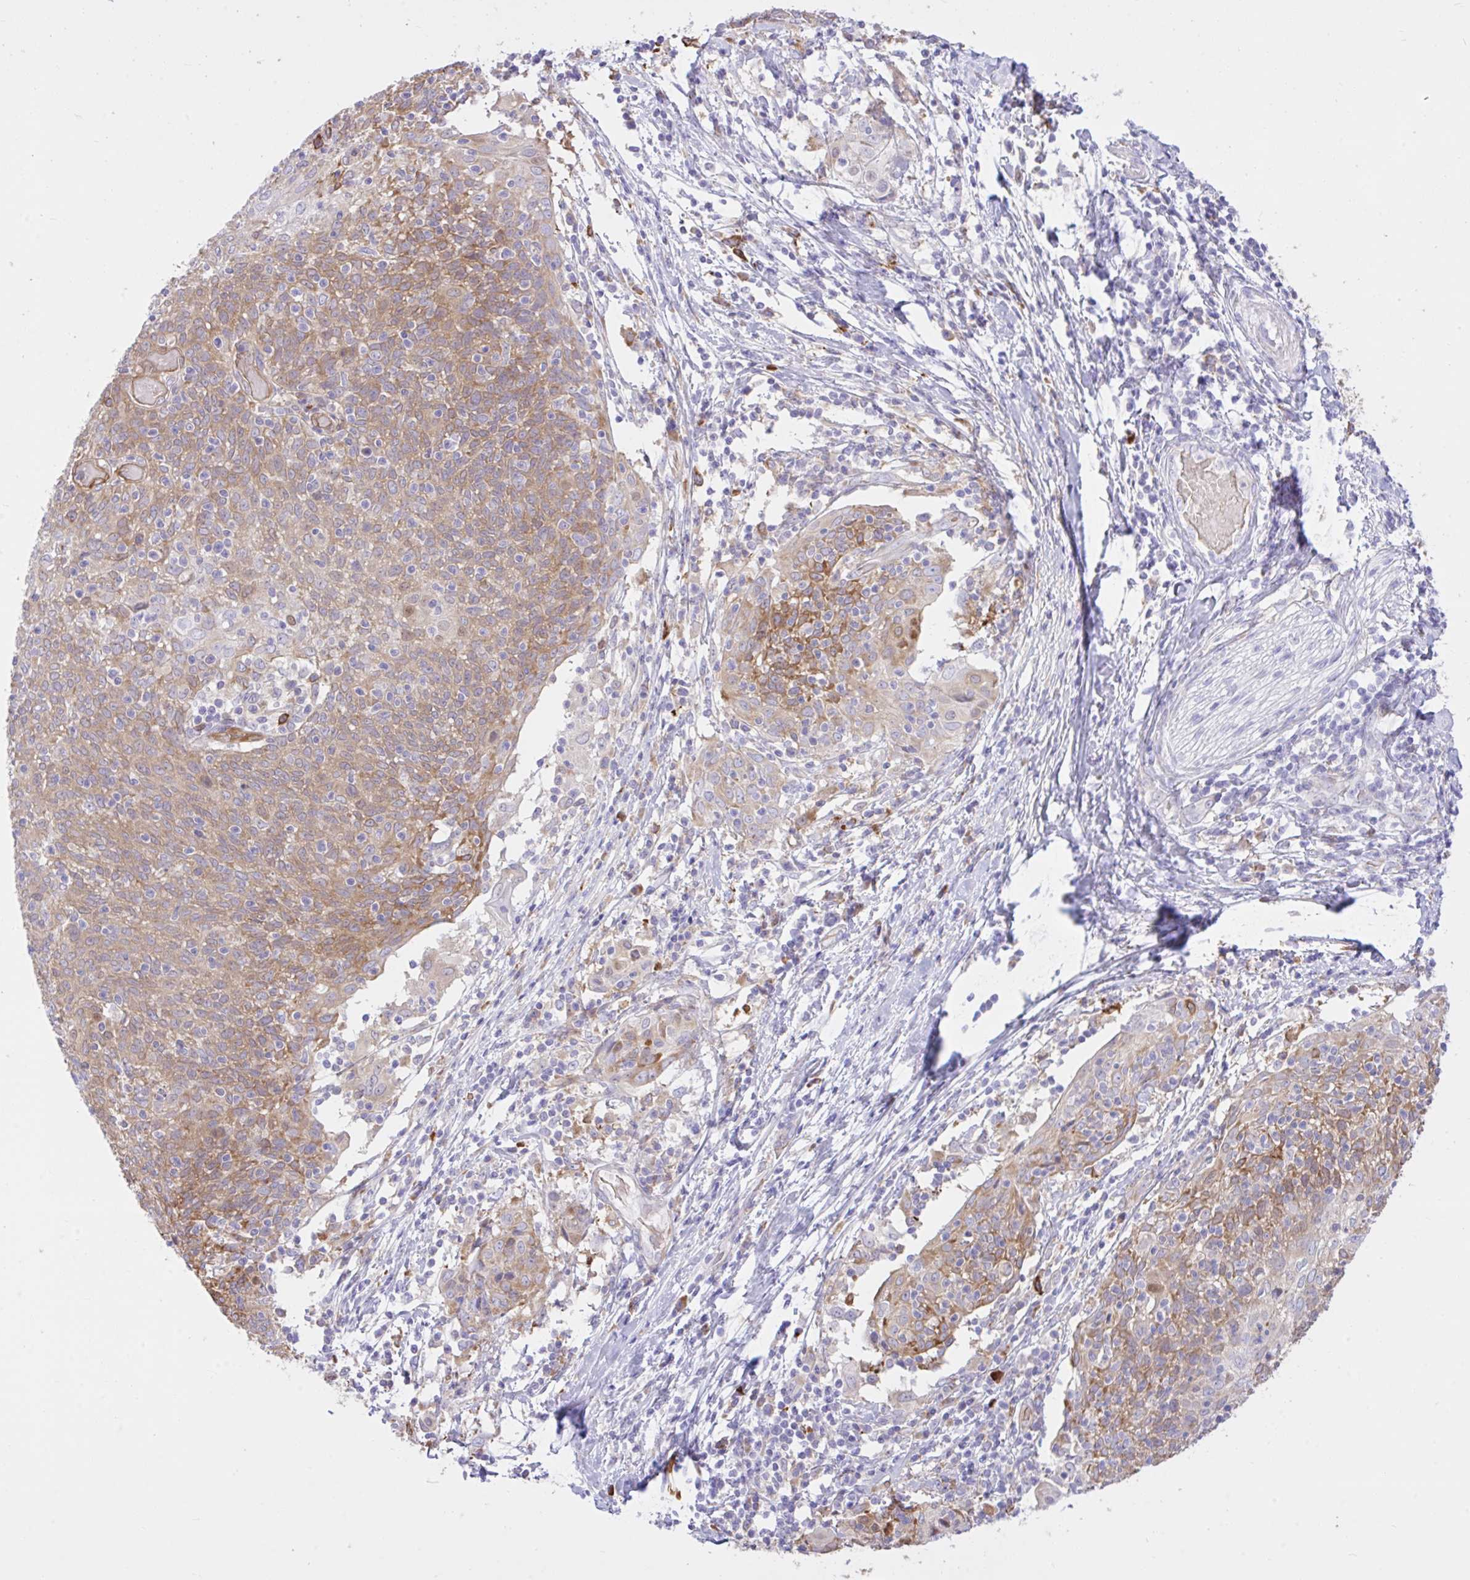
{"staining": {"intensity": "moderate", "quantity": "25%-75%", "location": "cytoplasmic/membranous"}, "tissue": "cervical cancer", "cell_type": "Tumor cells", "image_type": "cancer", "snomed": [{"axis": "morphology", "description": "Squamous cell carcinoma, NOS"}, {"axis": "topography", "description": "Cervix"}], "caption": "High-power microscopy captured an immunohistochemistry (IHC) micrograph of cervical squamous cell carcinoma, revealing moderate cytoplasmic/membranous positivity in approximately 25%-75% of tumor cells. (DAB = brown stain, brightfield microscopy at high magnification).", "gene": "EEF1A2", "patient": {"sex": "female", "age": 52}}